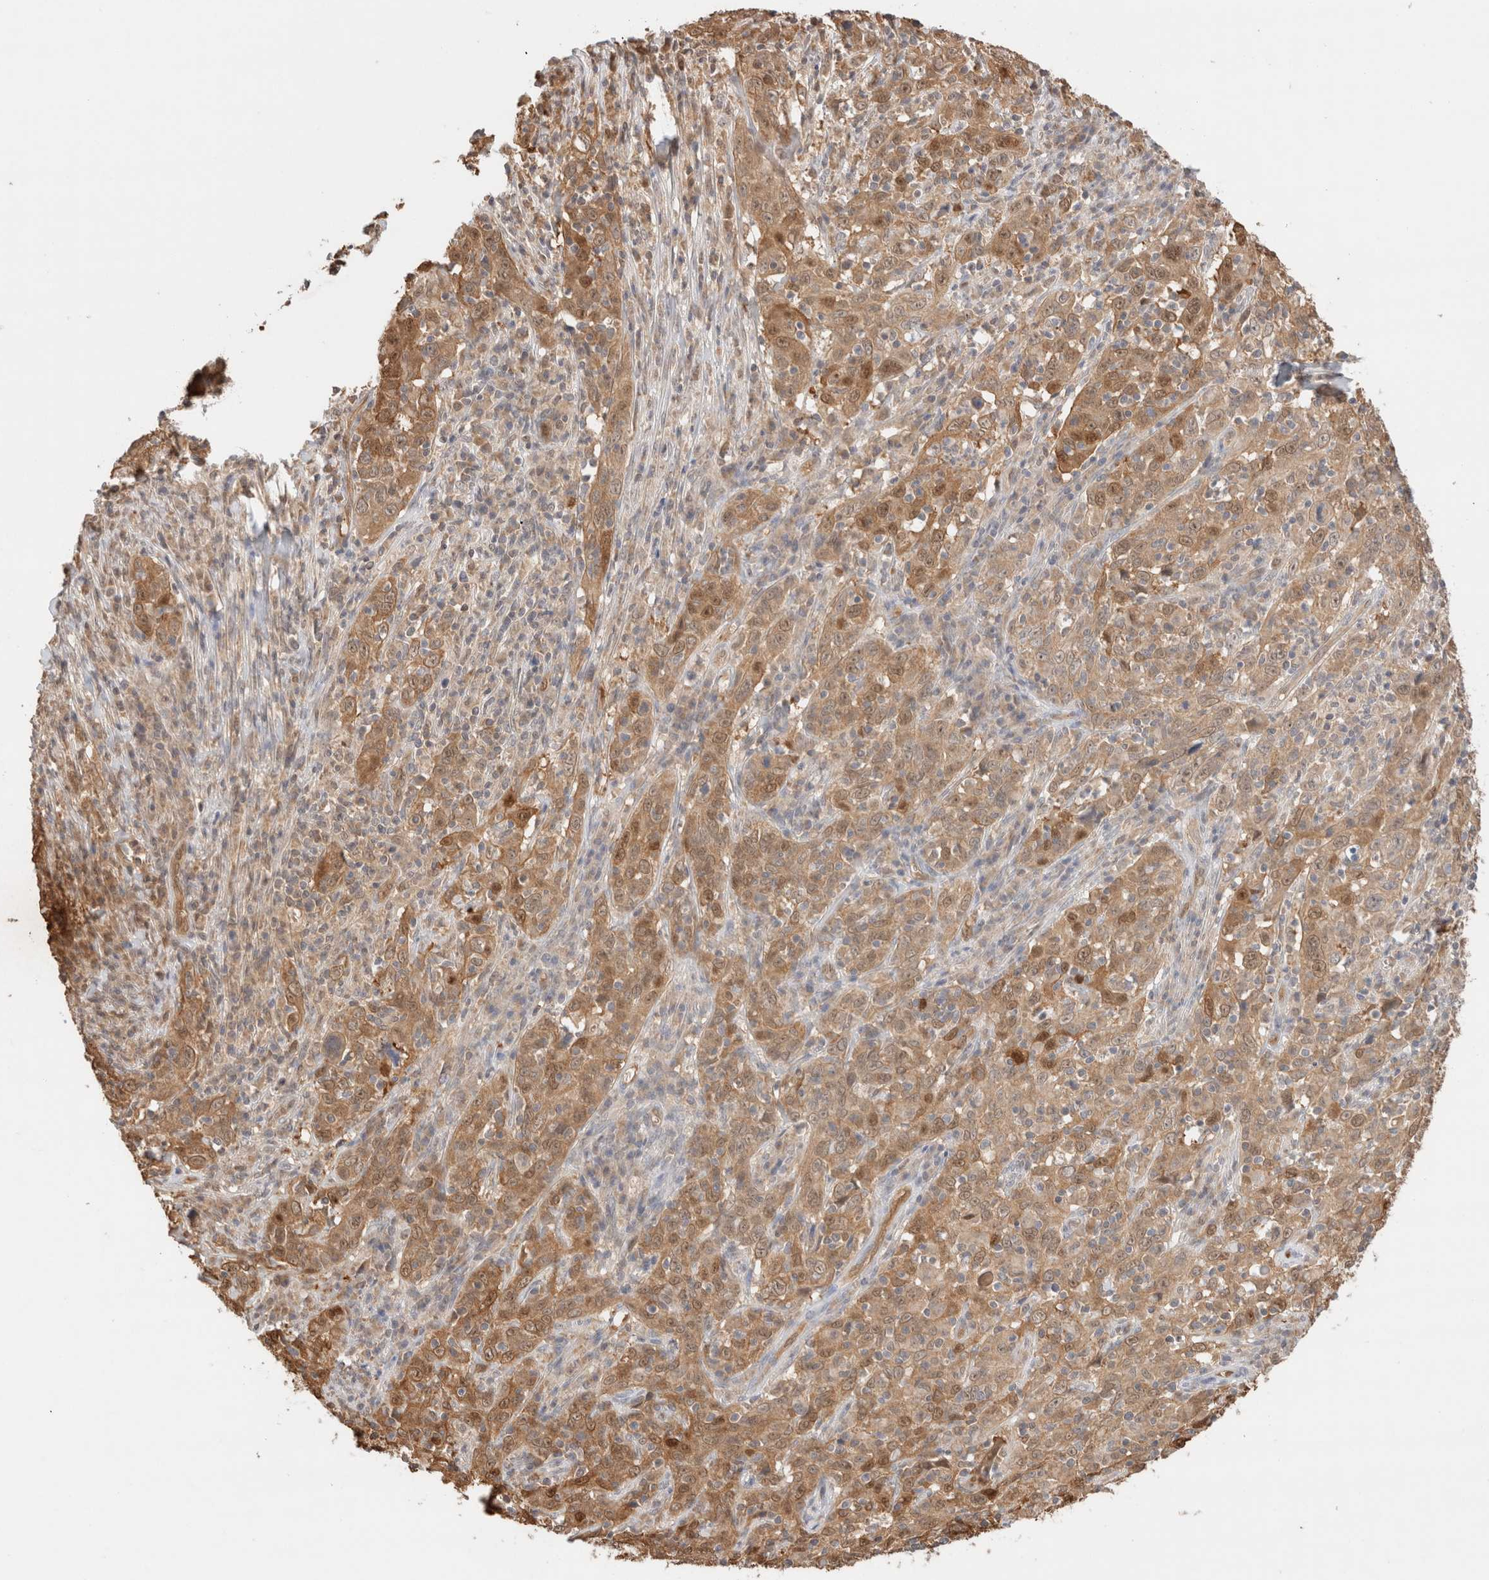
{"staining": {"intensity": "moderate", "quantity": ">75%", "location": "cytoplasmic/membranous,nuclear"}, "tissue": "cervical cancer", "cell_type": "Tumor cells", "image_type": "cancer", "snomed": [{"axis": "morphology", "description": "Squamous cell carcinoma, NOS"}, {"axis": "topography", "description": "Cervix"}], "caption": "A photomicrograph of human cervical squamous cell carcinoma stained for a protein demonstrates moderate cytoplasmic/membranous and nuclear brown staining in tumor cells.", "gene": "CA13", "patient": {"sex": "female", "age": 46}}